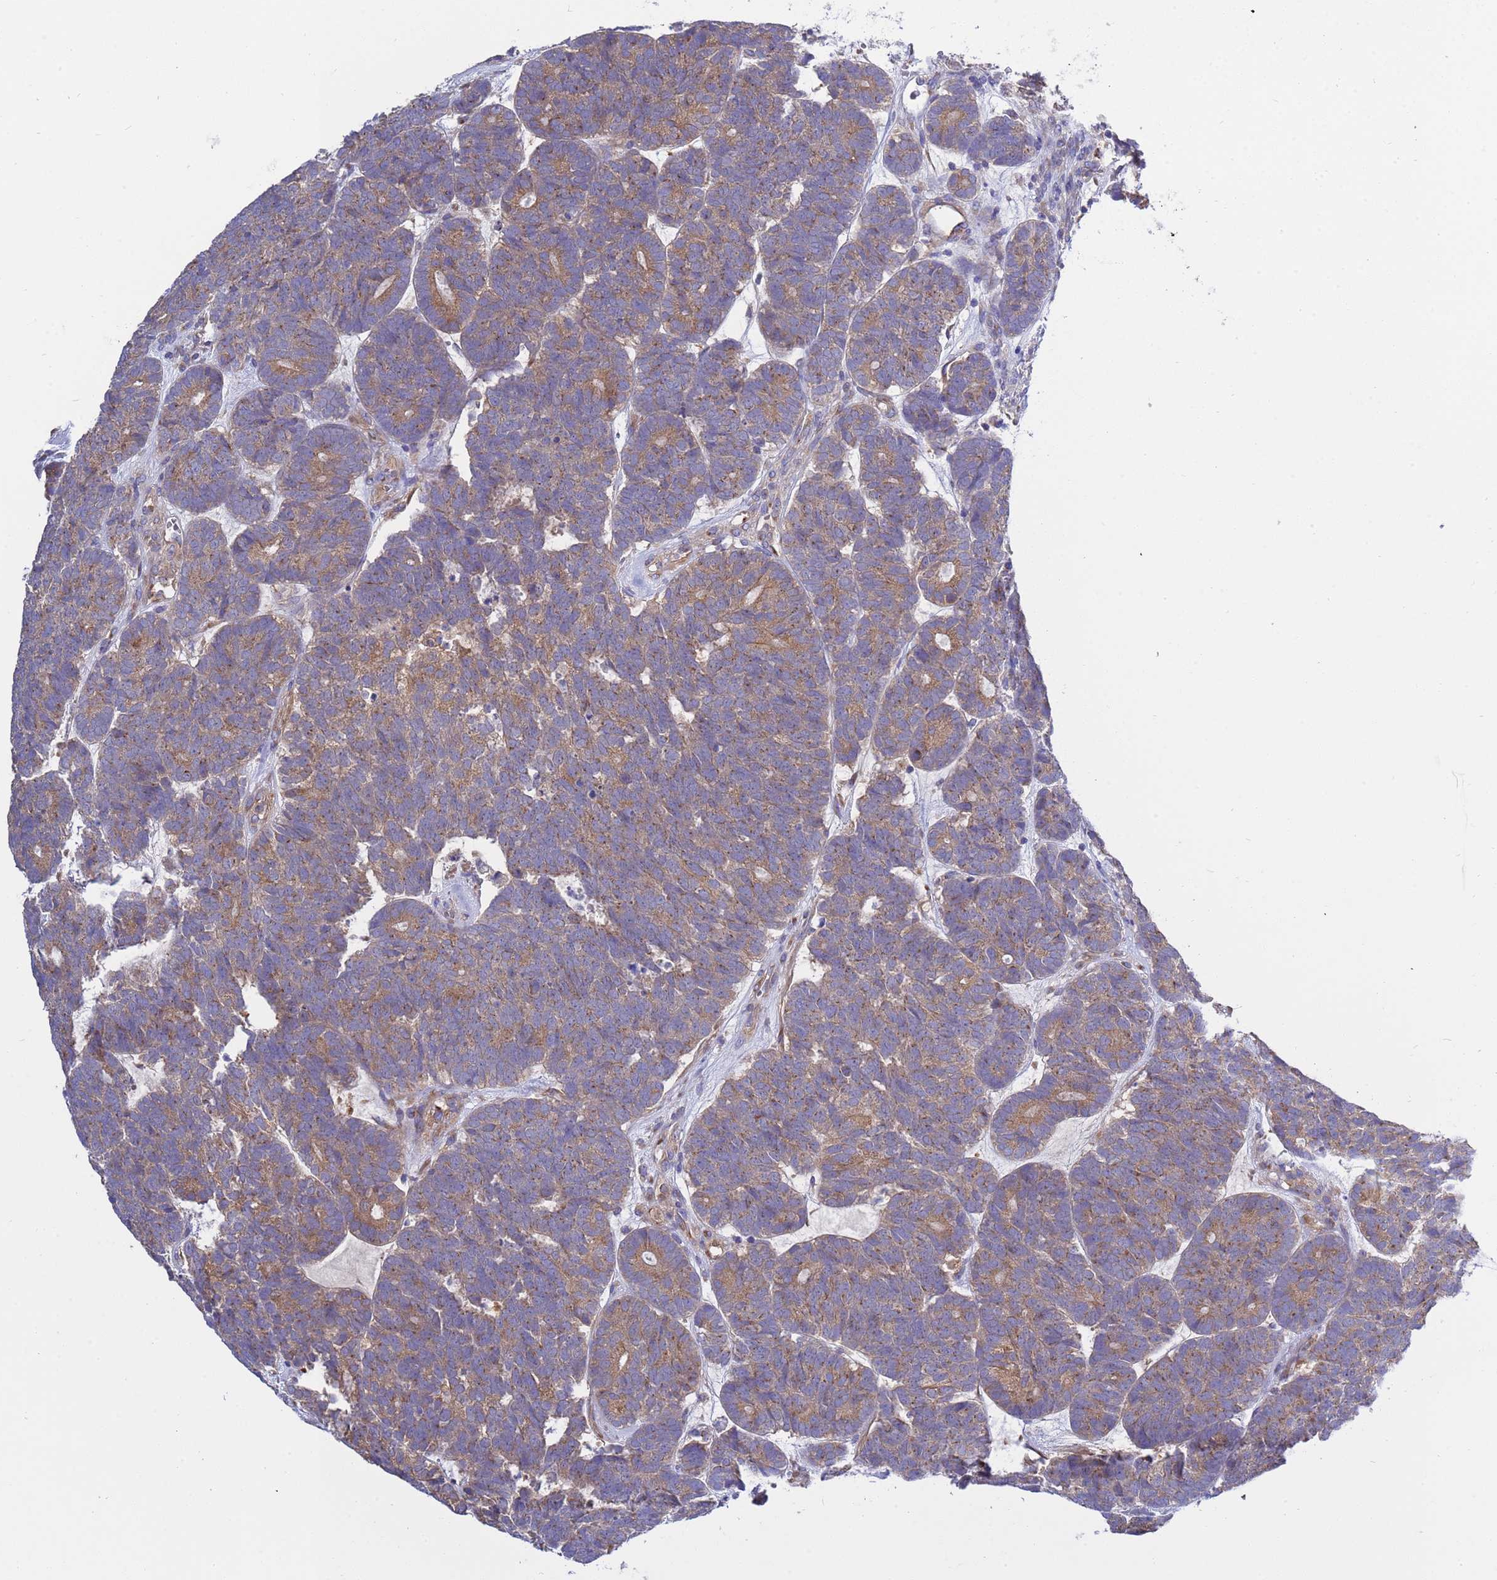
{"staining": {"intensity": "moderate", "quantity": ">75%", "location": "cytoplasmic/membranous"}, "tissue": "head and neck cancer", "cell_type": "Tumor cells", "image_type": "cancer", "snomed": [{"axis": "morphology", "description": "Adenocarcinoma, NOS"}, {"axis": "topography", "description": "Head-Neck"}], "caption": "An immunohistochemistry (IHC) histopathology image of tumor tissue is shown. Protein staining in brown shows moderate cytoplasmic/membranous positivity in adenocarcinoma (head and neck) within tumor cells. (Stains: DAB (3,3'-diaminobenzidine) in brown, nuclei in blue, Microscopy: brightfield microscopy at high magnification).", "gene": "ANAPC1", "patient": {"sex": "female", "age": 81}}